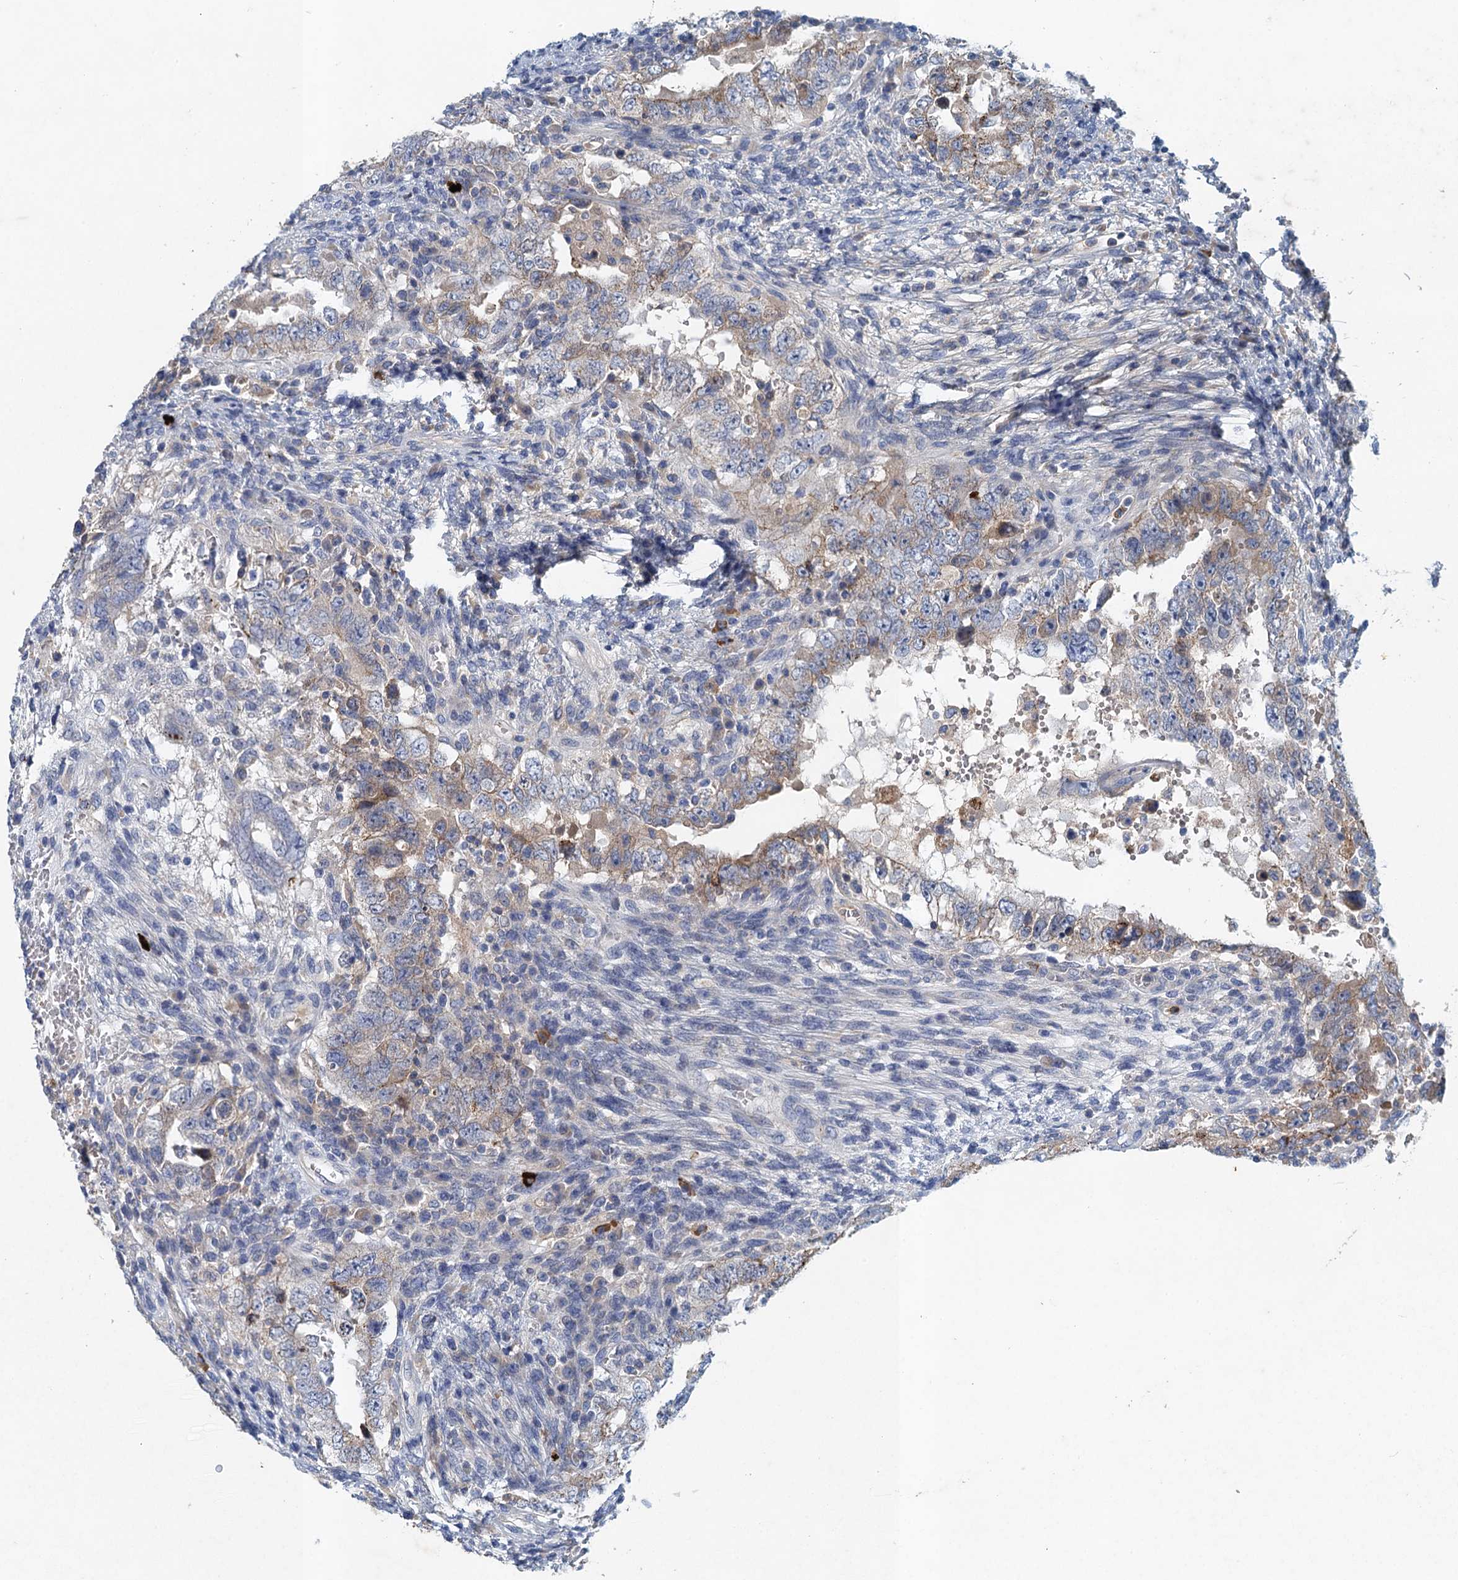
{"staining": {"intensity": "weak", "quantity": "25%-75%", "location": "cytoplasmic/membranous"}, "tissue": "testis cancer", "cell_type": "Tumor cells", "image_type": "cancer", "snomed": [{"axis": "morphology", "description": "Carcinoma, Embryonal, NOS"}, {"axis": "topography", "description": "Testis"}], "caption": "DAB immunohistochemical staining of human testis cancer reveals weak cytoplasmic/membranous protein staining in approximately 25%-75% of tumor cells. The staining was performed using DAB, with brown indicating positive protein expression. Nuclei are stained blue with hematoxylin.", "gene": "TPCN1", "patient": {"sex": "male", "age": 26}}